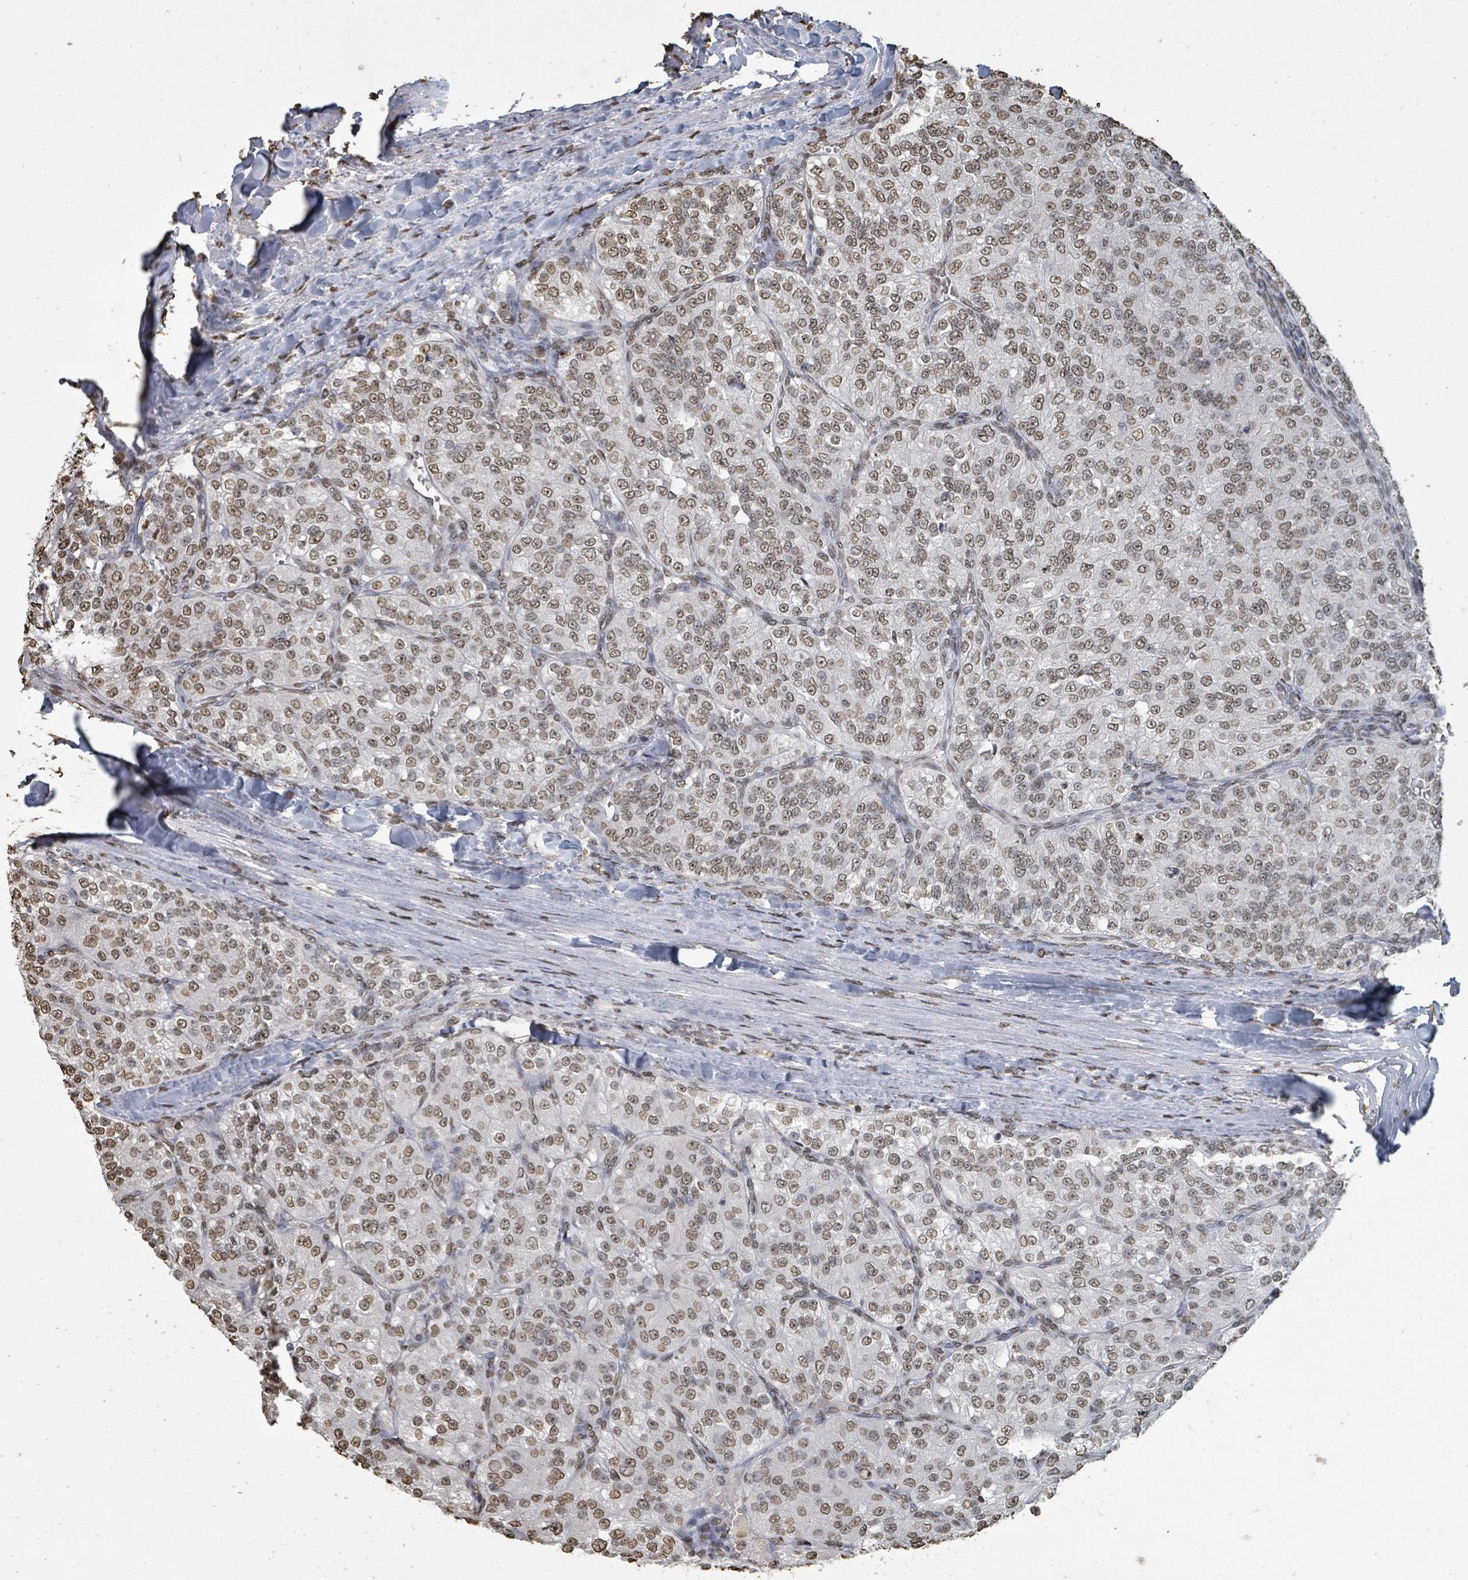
{"staining": {"intensity": "moderate", "quantity": ">75%", "location": "nuclear"}, "tissue": "renal cancer", "cell_type": "Tumor cells", "image_type": "cancer", "snomed": [{"axis": "morphology", "description": "Adenocarcinoma, NOS"}, {"axis": "topography", "description": "Kidney"}], "caption": "Human adenocarcinoma (renal) stained with a protein marker reveals moderate staining in tumor cells.", "gene": "MRPS12", "patient": {"sex": "female", "age": 63}}